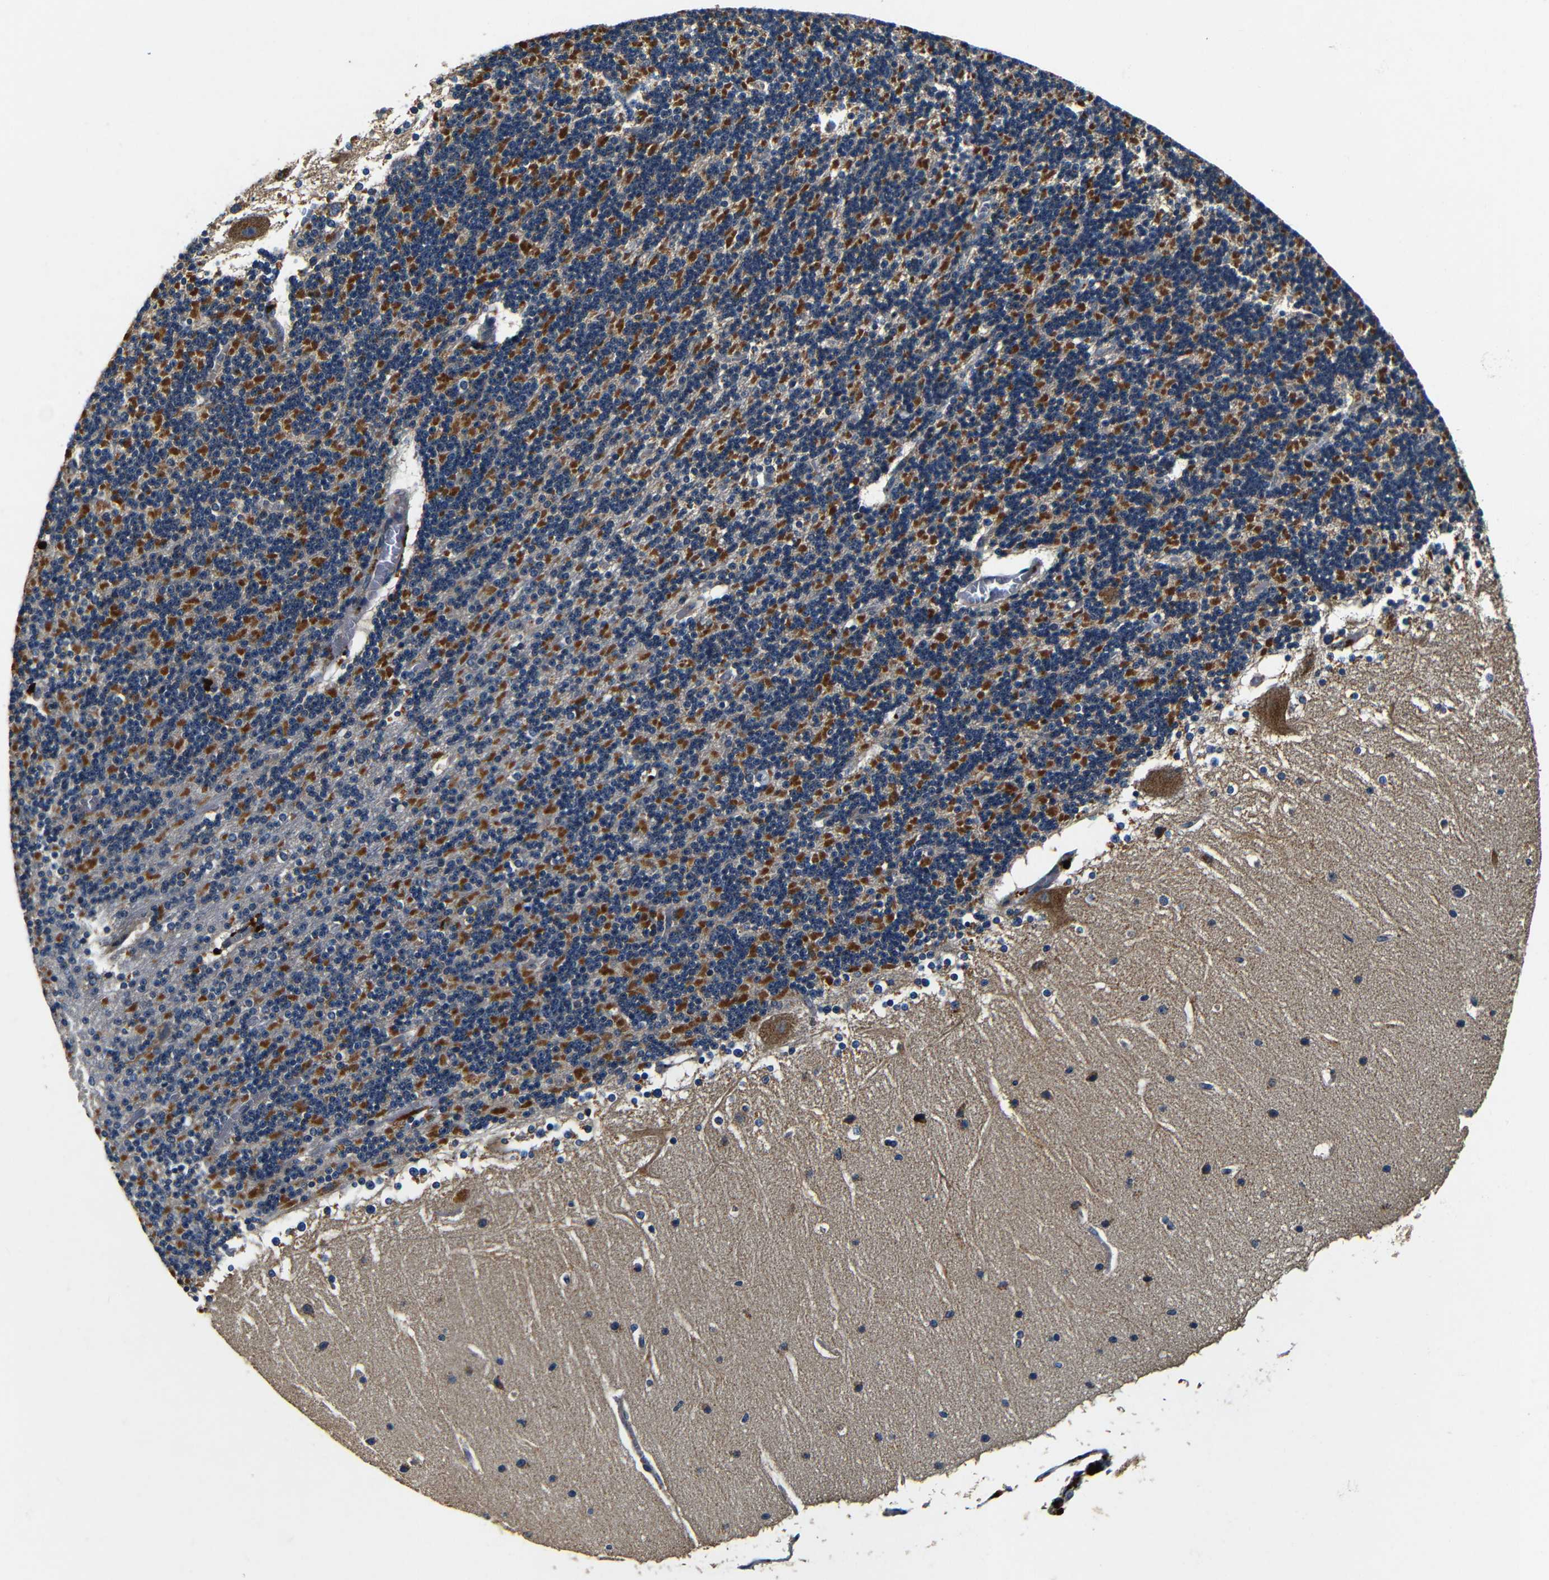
{"staining": {"intensity": "strong", "quantity": "25%-75%", "location": "cytoplasmic/membranous"}, "tissue": "cerebellum", "cell_type": "Cells in granular layer", "image_type": "normal", "snomed": [{"axis": "morphology", "description": "Normal tissue, NOS"}, {"axis": "topography", "description": "Cerebellum"}], "caption": "Immunohistochemical staining of normal human cerebellum reveals 25%-75% levels of strong cytoplasmic/membranous protein staining in about 25%-75% of cells in granular layer. The staining is performed using DAB (3,3'-diaminobenzidine) brown chromogen to label protein expression. The nuclei are counter-stained blue using hematoxylin.", "gene": "MTX1", "patient": {"sex": "female", "age": 19}}